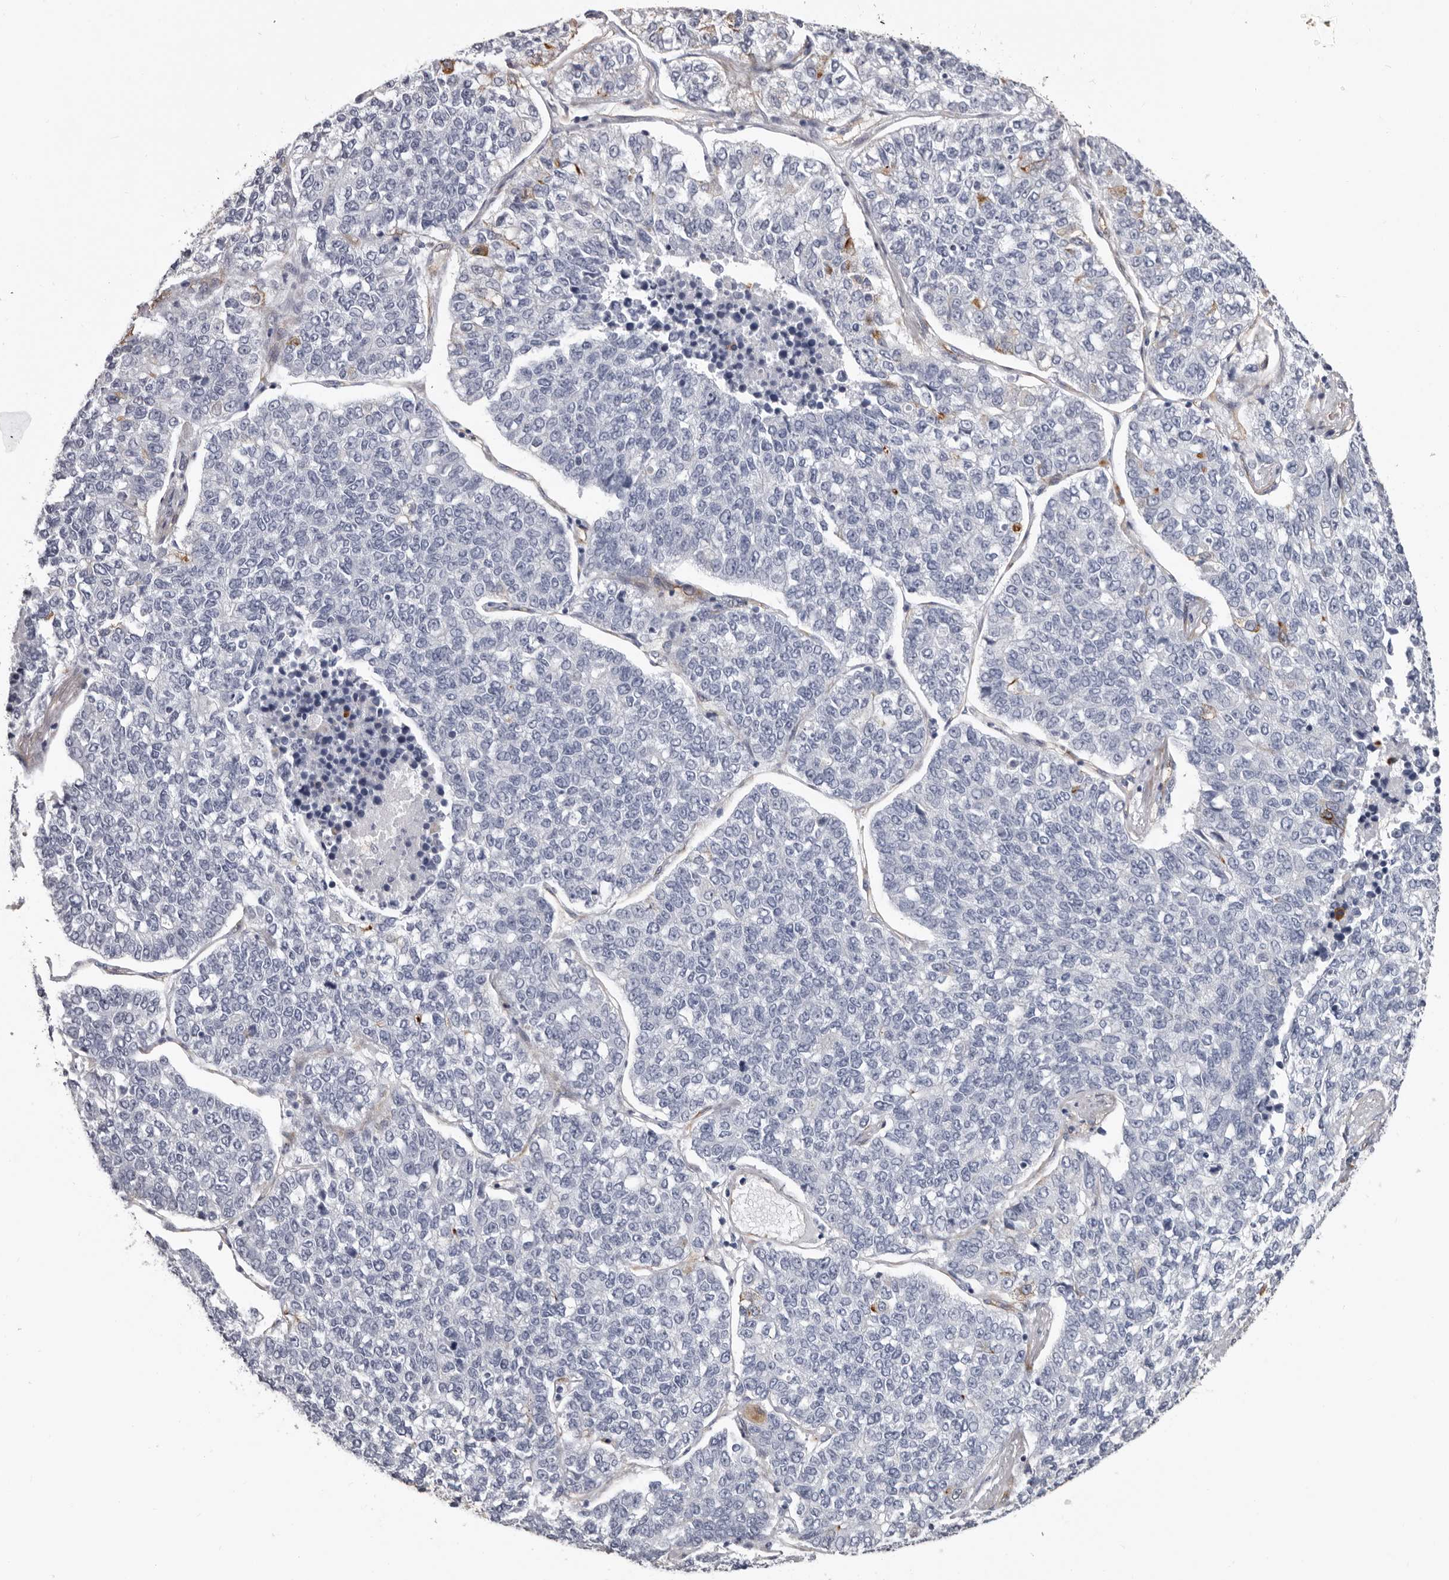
{"staining": {"intensity": "negative", "quantity": "none", "location": "none"}, "tissue": "lung cancer", "cell_type": "Tumor cells", "image_type": "cancer", "snomed": [{"axis": "morphology", "description": "Adenocarcinoma, NOS"}, {"axis": "topography", "description": "Lung"}], "caption": "Immunohistochemistry of human lung cancer (adenocarcinoma) displays no positivity in tumor cells. (DAB (3,3'-diaminobenzidine) immunohistochemistry, high magnification).", "gene": "ADGRL4", "patient": {"sex": "male", "age": 49}}